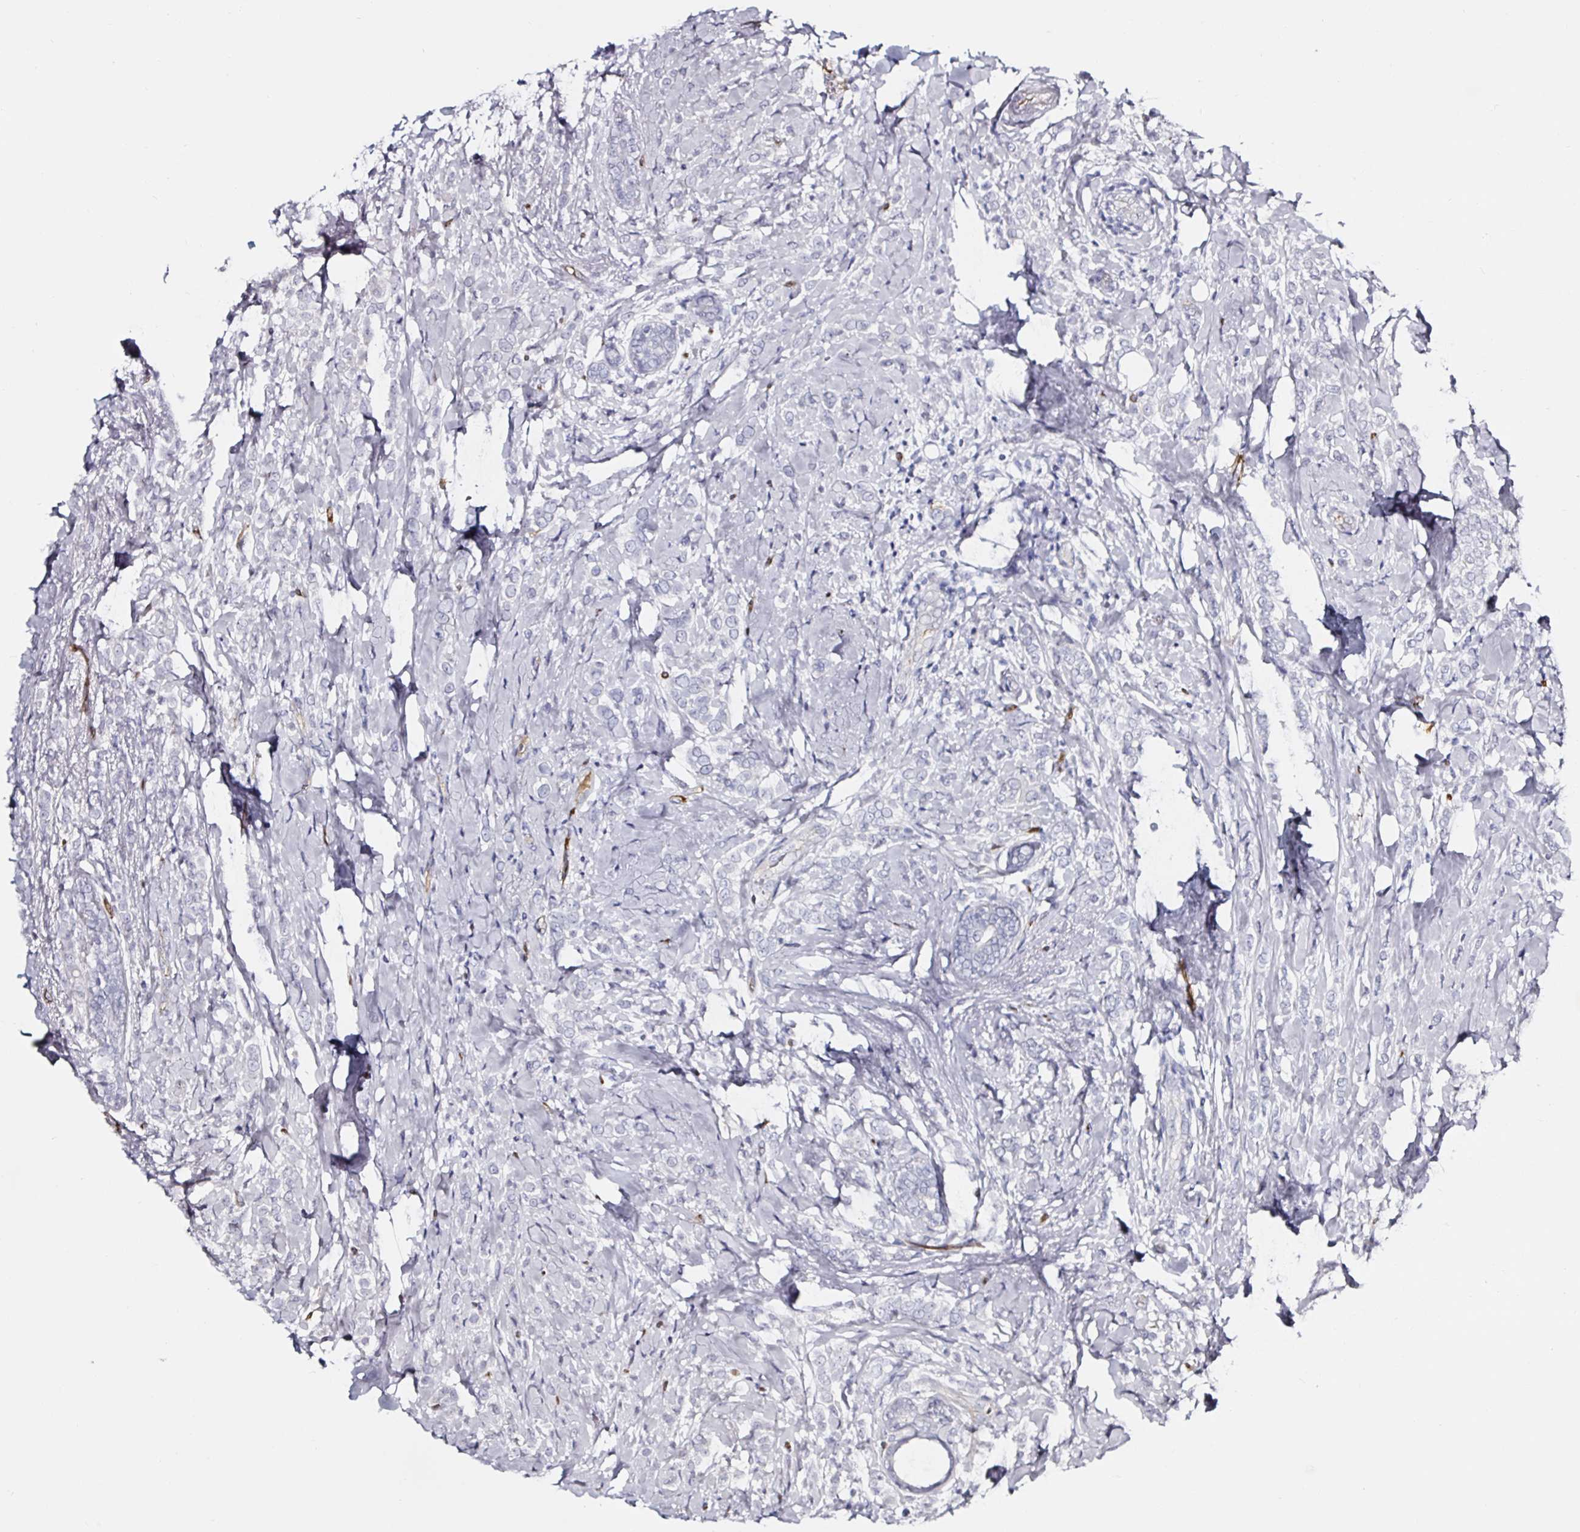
{"staining": {"intensity": "negative", "quantity": "none", "location": "none"}, "tissue": "breast cancer", "cell_type": "Tumor cells", "image_type": "cancer", "snomed": [{"axis": "morphology", "description": "Lobular carcinoma"}, {"axis": "topography", "description": "Breast"}], "caption": "Tumor cells are negative for brown protein staining in breast lobular carcinoma. (Brightfield microscopy of DAB immunohistochemistry at high magnification).", "gene": "ACSBG2", "patient": {"sex": "female", "age": 49}}